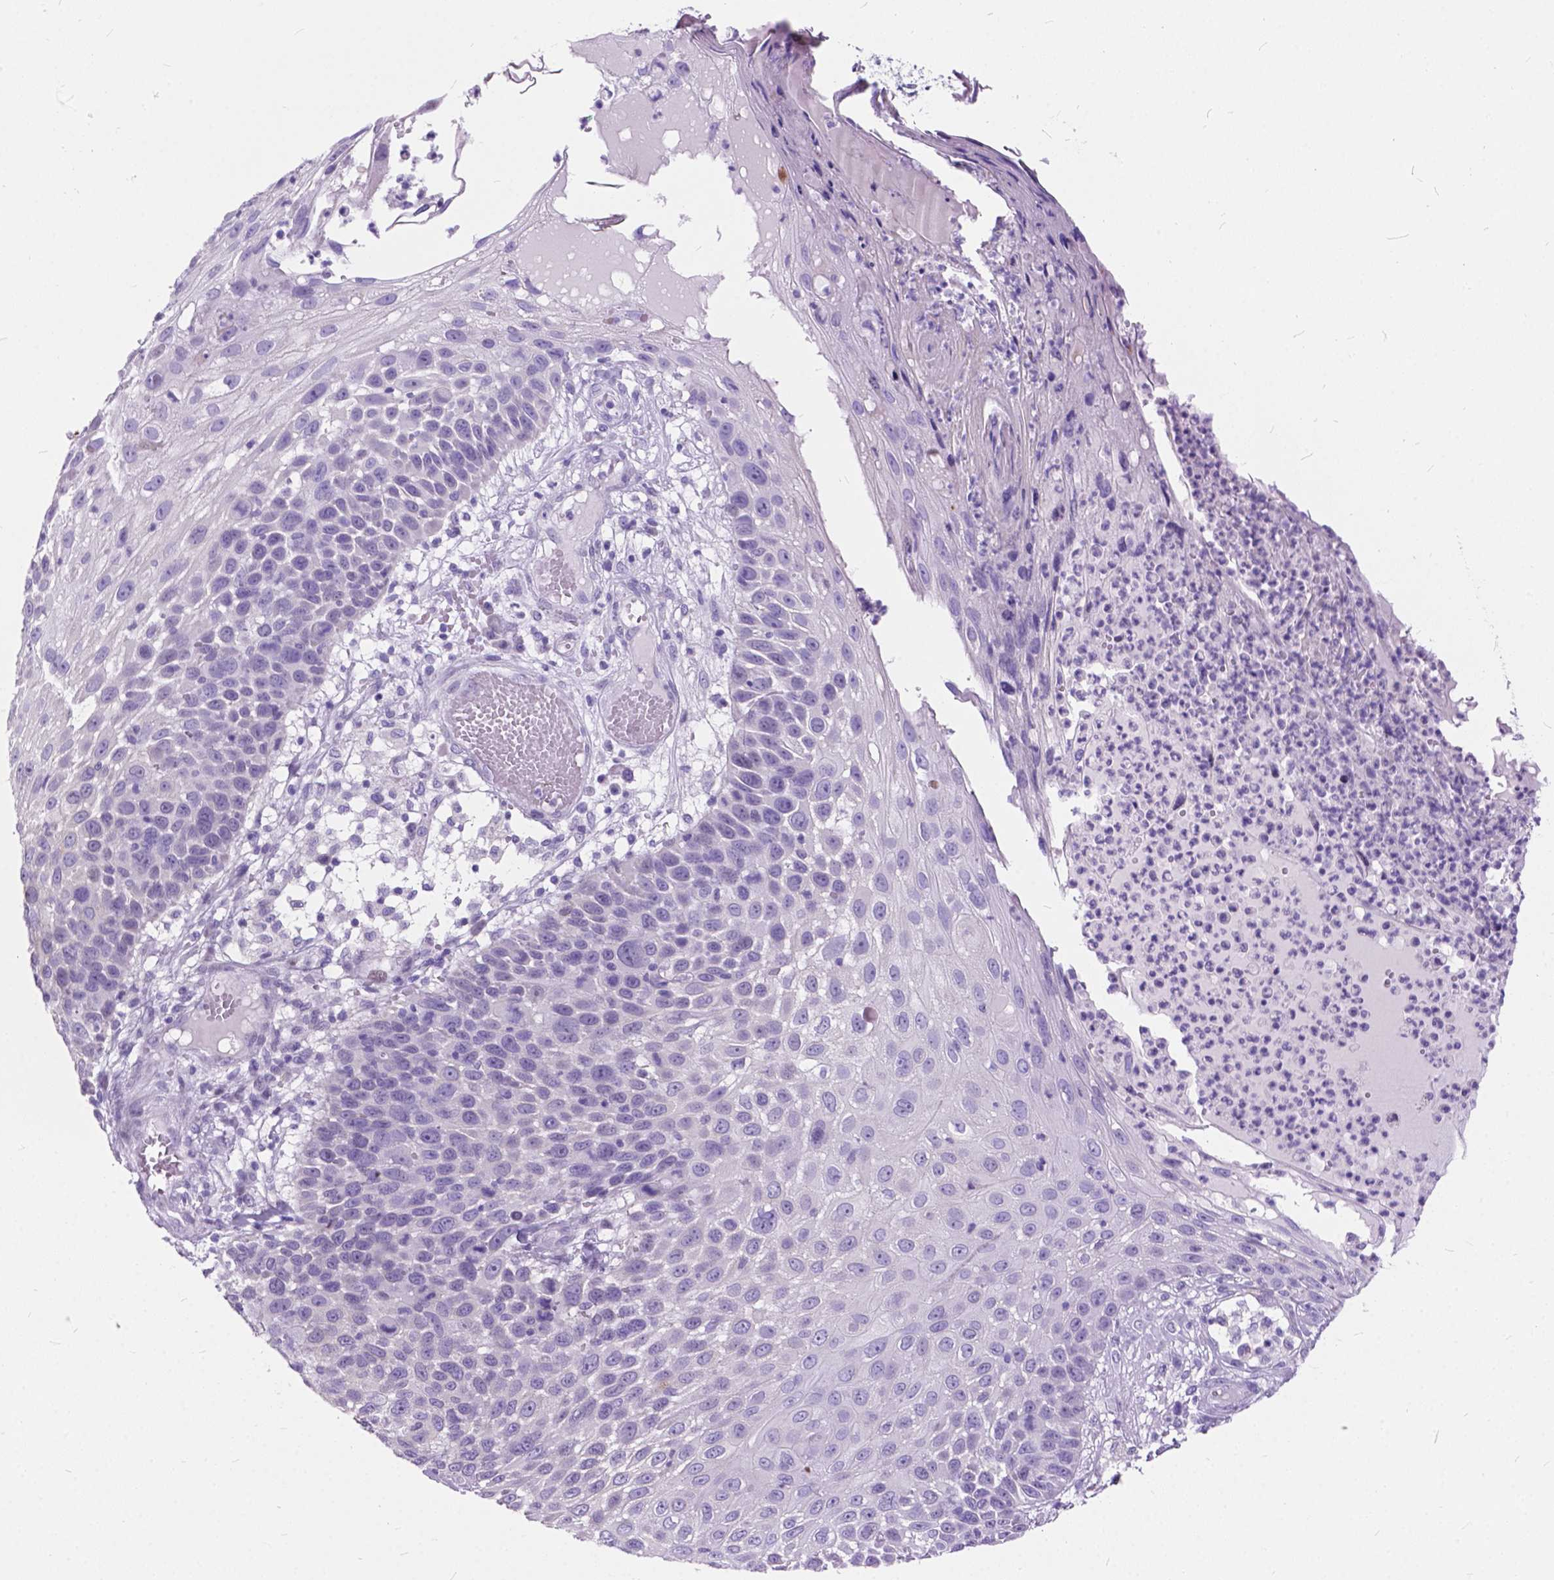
{"staining": {"intensity": "negative", "quantity": "none", "location": "none"}, "tissue": "skin cancer", "cell_type": "Tumor cells", "image_type": "cancer", "snomed": [{"axis": "morphology", "description": "Squamous cell carcinoma, NOS"}, {"axis": "topography", "description": "Skin"}], "caption": "This is an immunohistochemistry histopathology image of skin cancer (squamous cell carcinoma). There is no staining in tumor cells.", "gene": "BSND", "patient": {"sex": "male", "age": 92}}